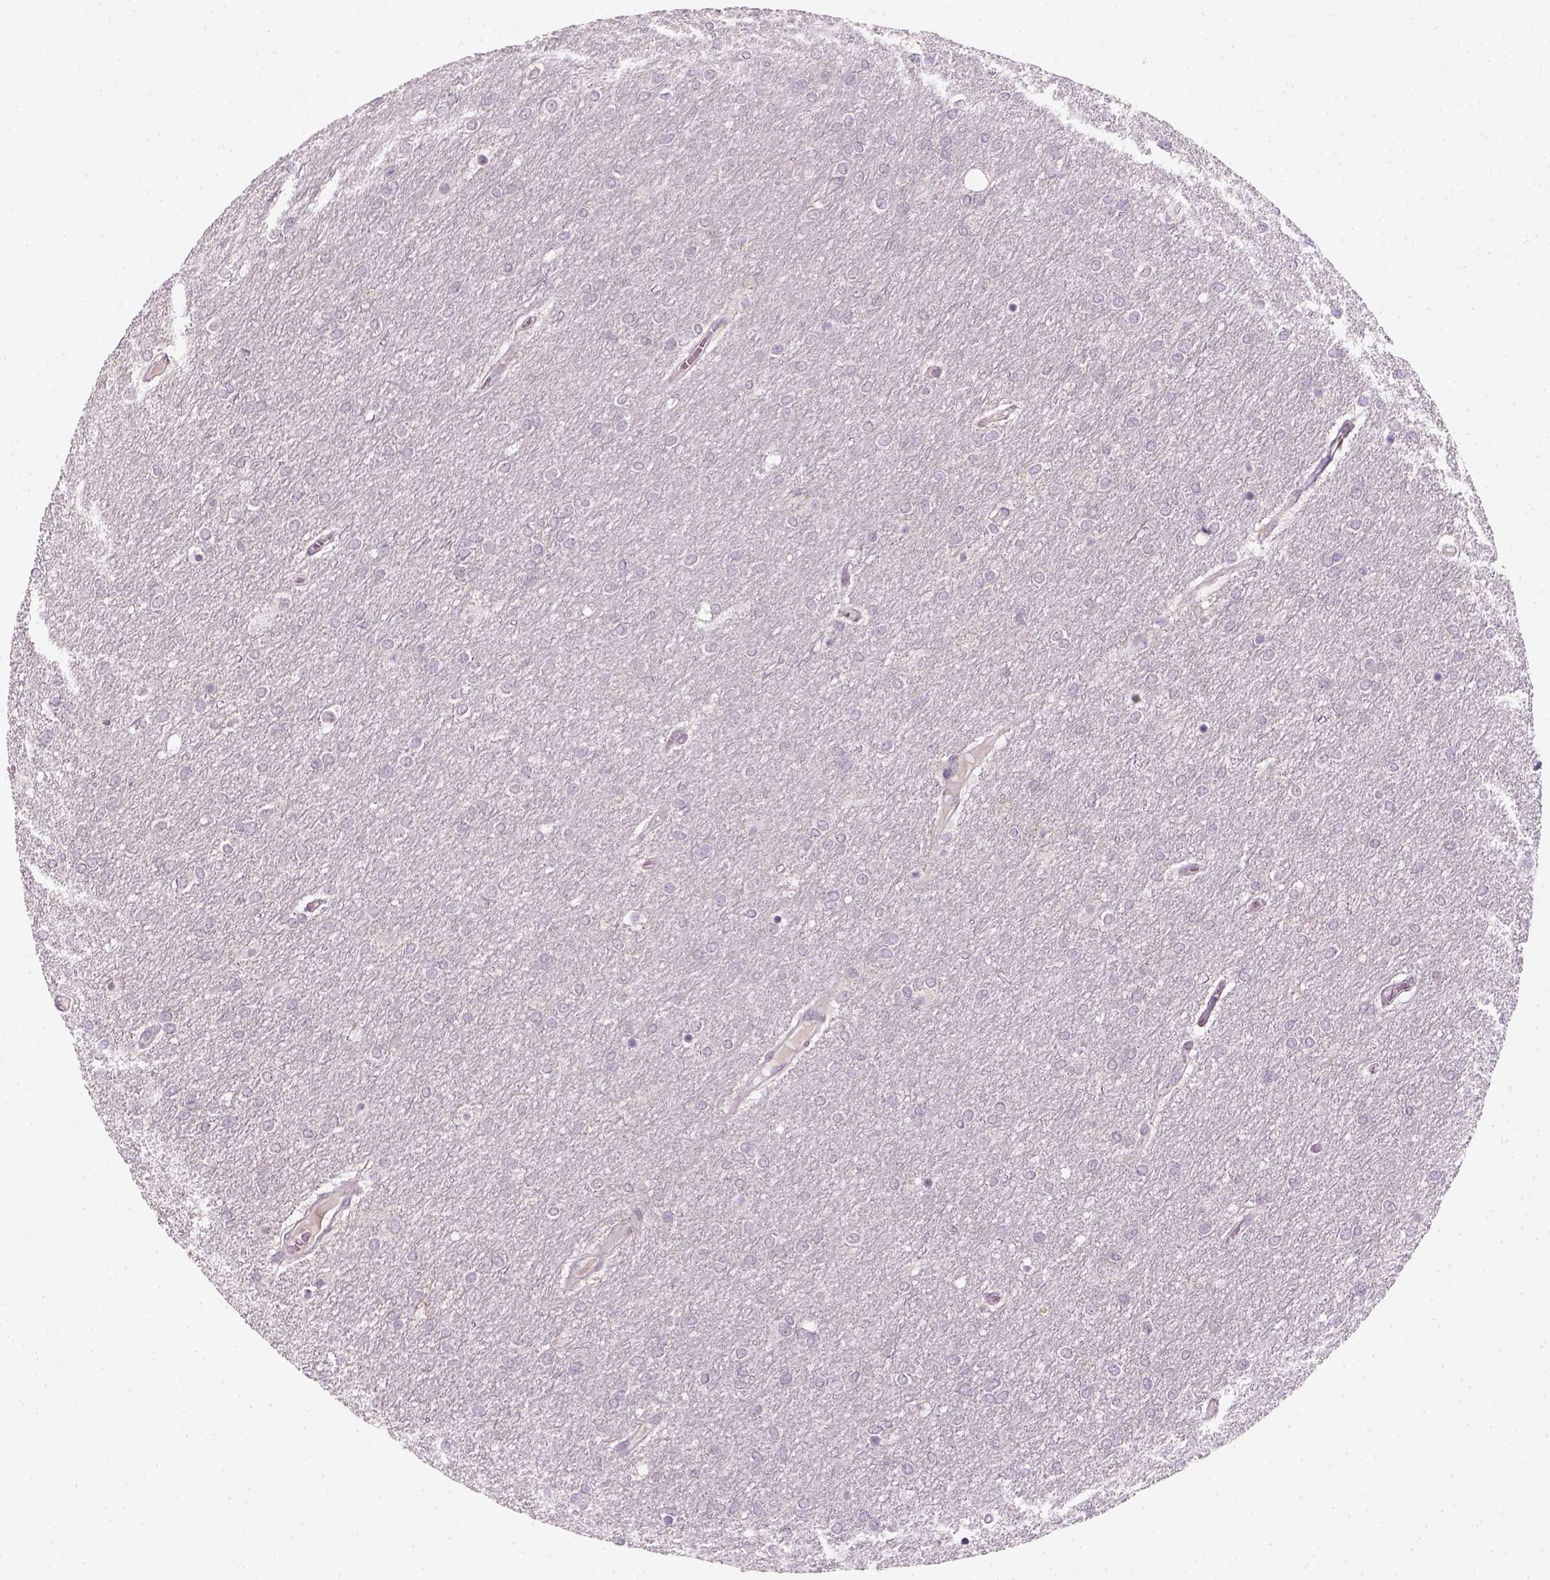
{"staining": {"intensity": "negative", "quantity": "none", "location": "none"}, "tissue": "glioma", "cell_type": "Tumor cells", "image_type": "cancer", "snomed": [{"axis": "morphology", "description": "Glioma, malignant, High grade"}, {"axis": "topography", "description": "Brain"}], "caption": "Protein analysis of high-grade glioma (malignant) demonstrates no significant expression in tumor cells.", "gene": "TP53", "patient": {"sex": "female", "age": 61}}